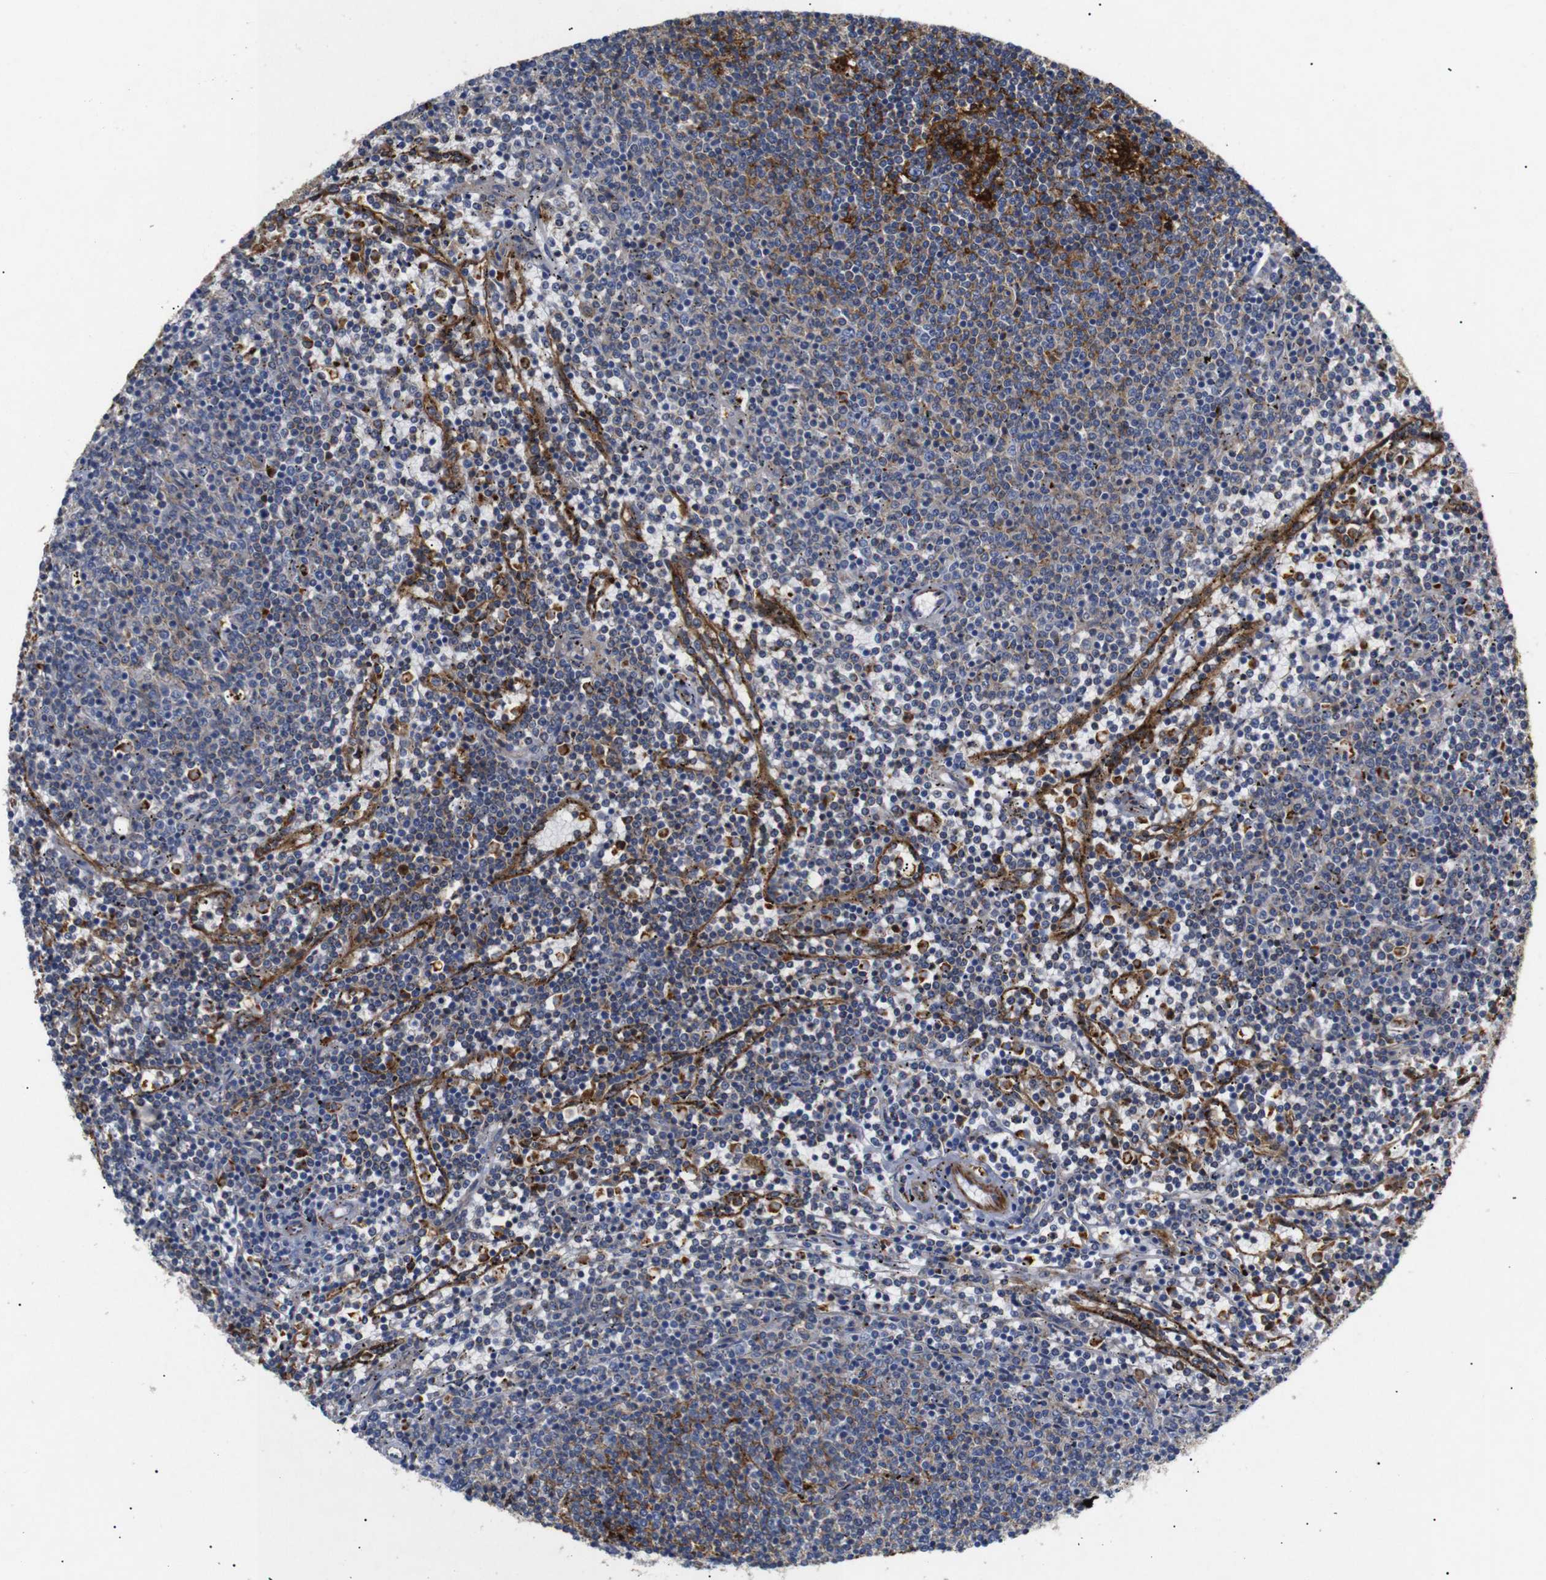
{"staining": {"intensity": "strong", "quantity": "<25%", "location": "cytoplasmic/membranous"}, "tissue": "lymphoma", "cell_type": "Tumor cells", "image_type": "cancer", "snomed": [{"axis": "morphology", "description": "Malignant lymphoma, non-Hodgkin's type, Low grade"}, {"axis": "topography", "description": "Spleen"}], "caption": "Immunohistochemical staining of lymphoma reveals medium levels of strong cytoplasmic/membranous positivity in approximately <25% of tumor cells.", "gene": "SDCBP", "patient": {"sex": "female", "age": 50}}